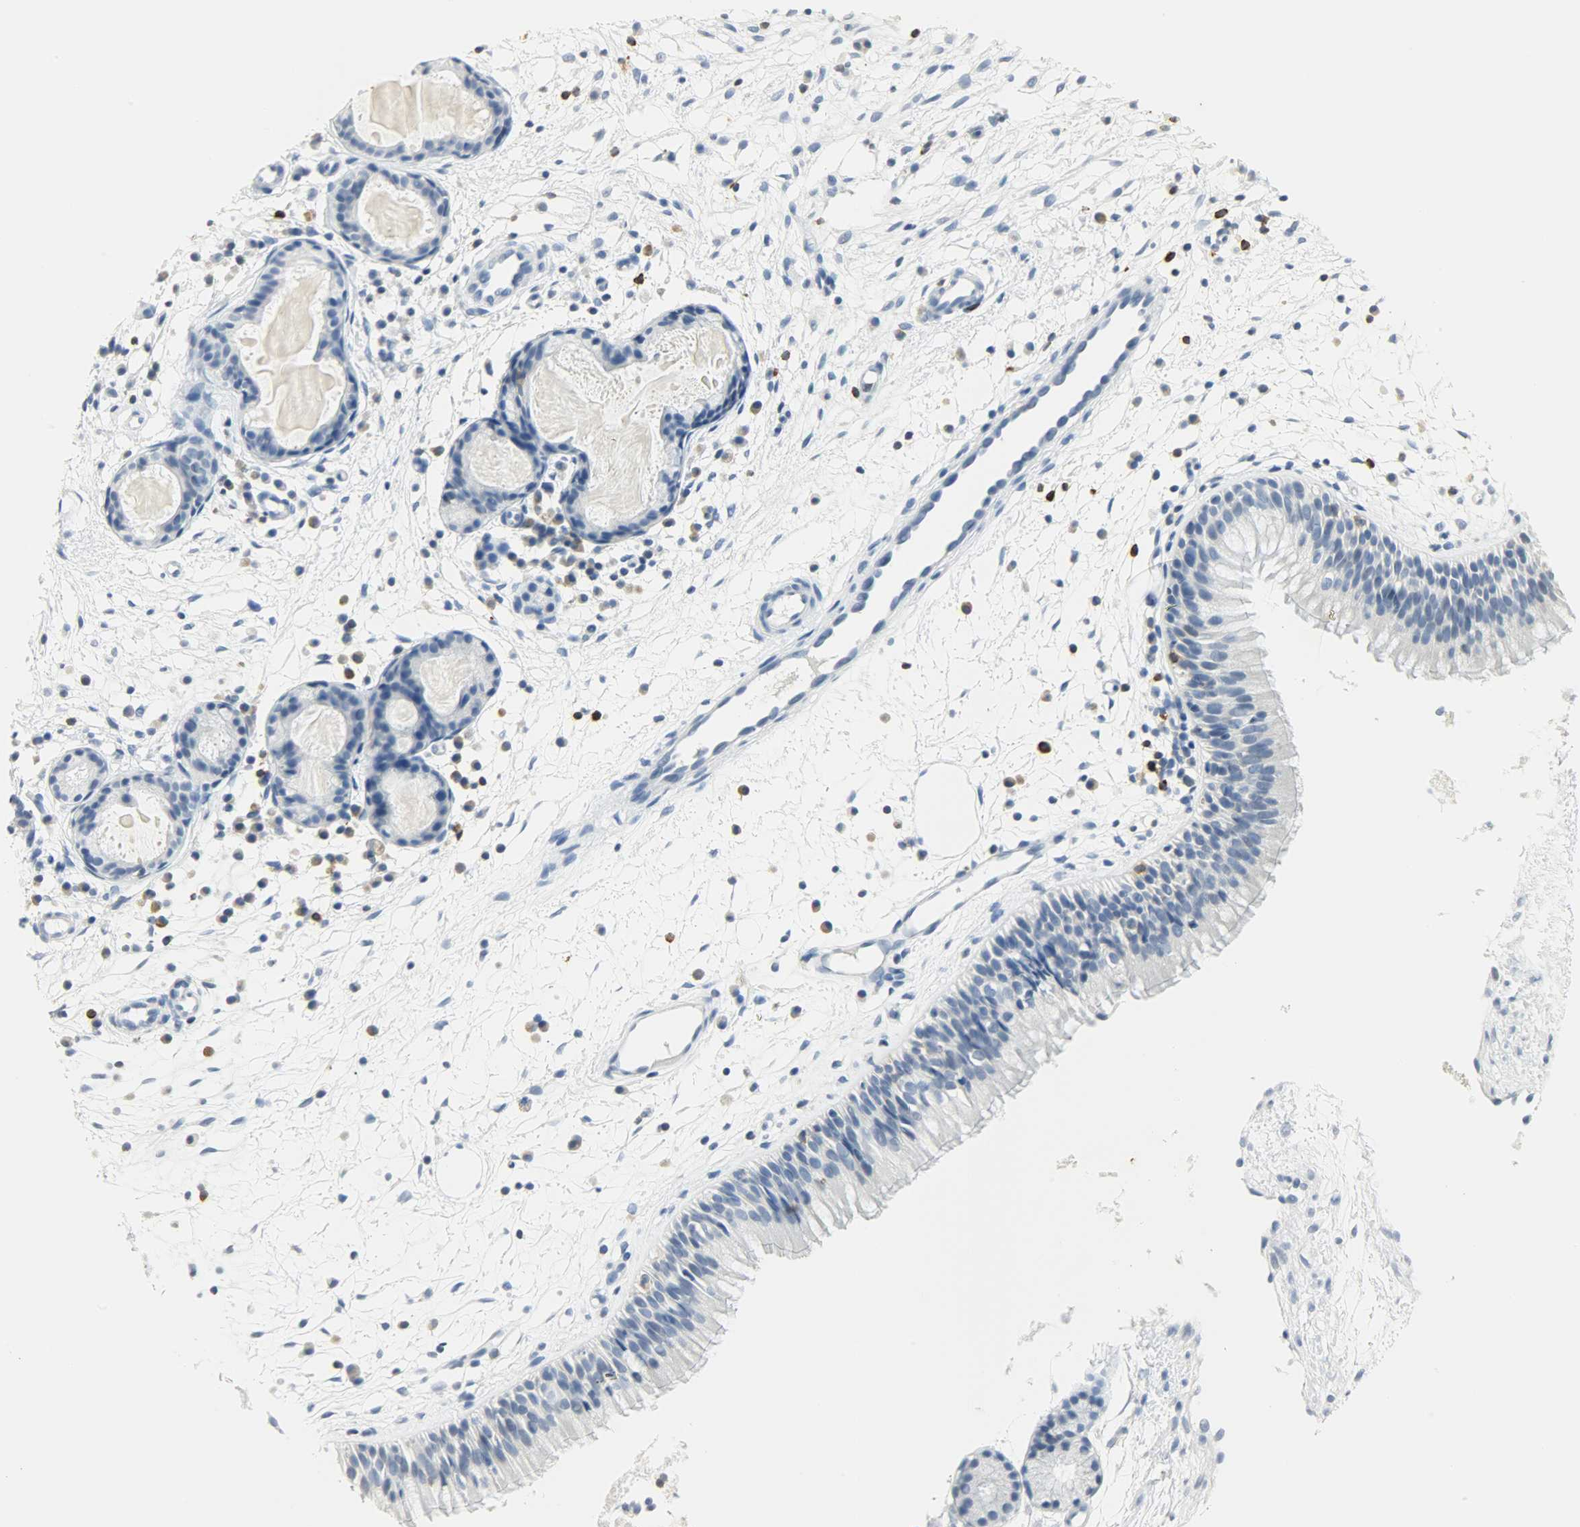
{"staining": {"intensity": "negative", "quantity": "none", "location": "none"}, "tissue": "nasopharynx", "cell_type": "Respiratory epithelial cells", "image_type": "normal", "snomed": [{"axis": "morphology", "description": "Normal tissue, NOS"}, {"axis": "topography", "description": "Nasopharynx"}], "caption": "This is an immunohistochemistry (IHC) photomicrograph of benign human nasopharynx. There is no staining in respiratory epithelial cells.", "gene": "PTPN6", "patient": {"sex": "male", "age": 21}}